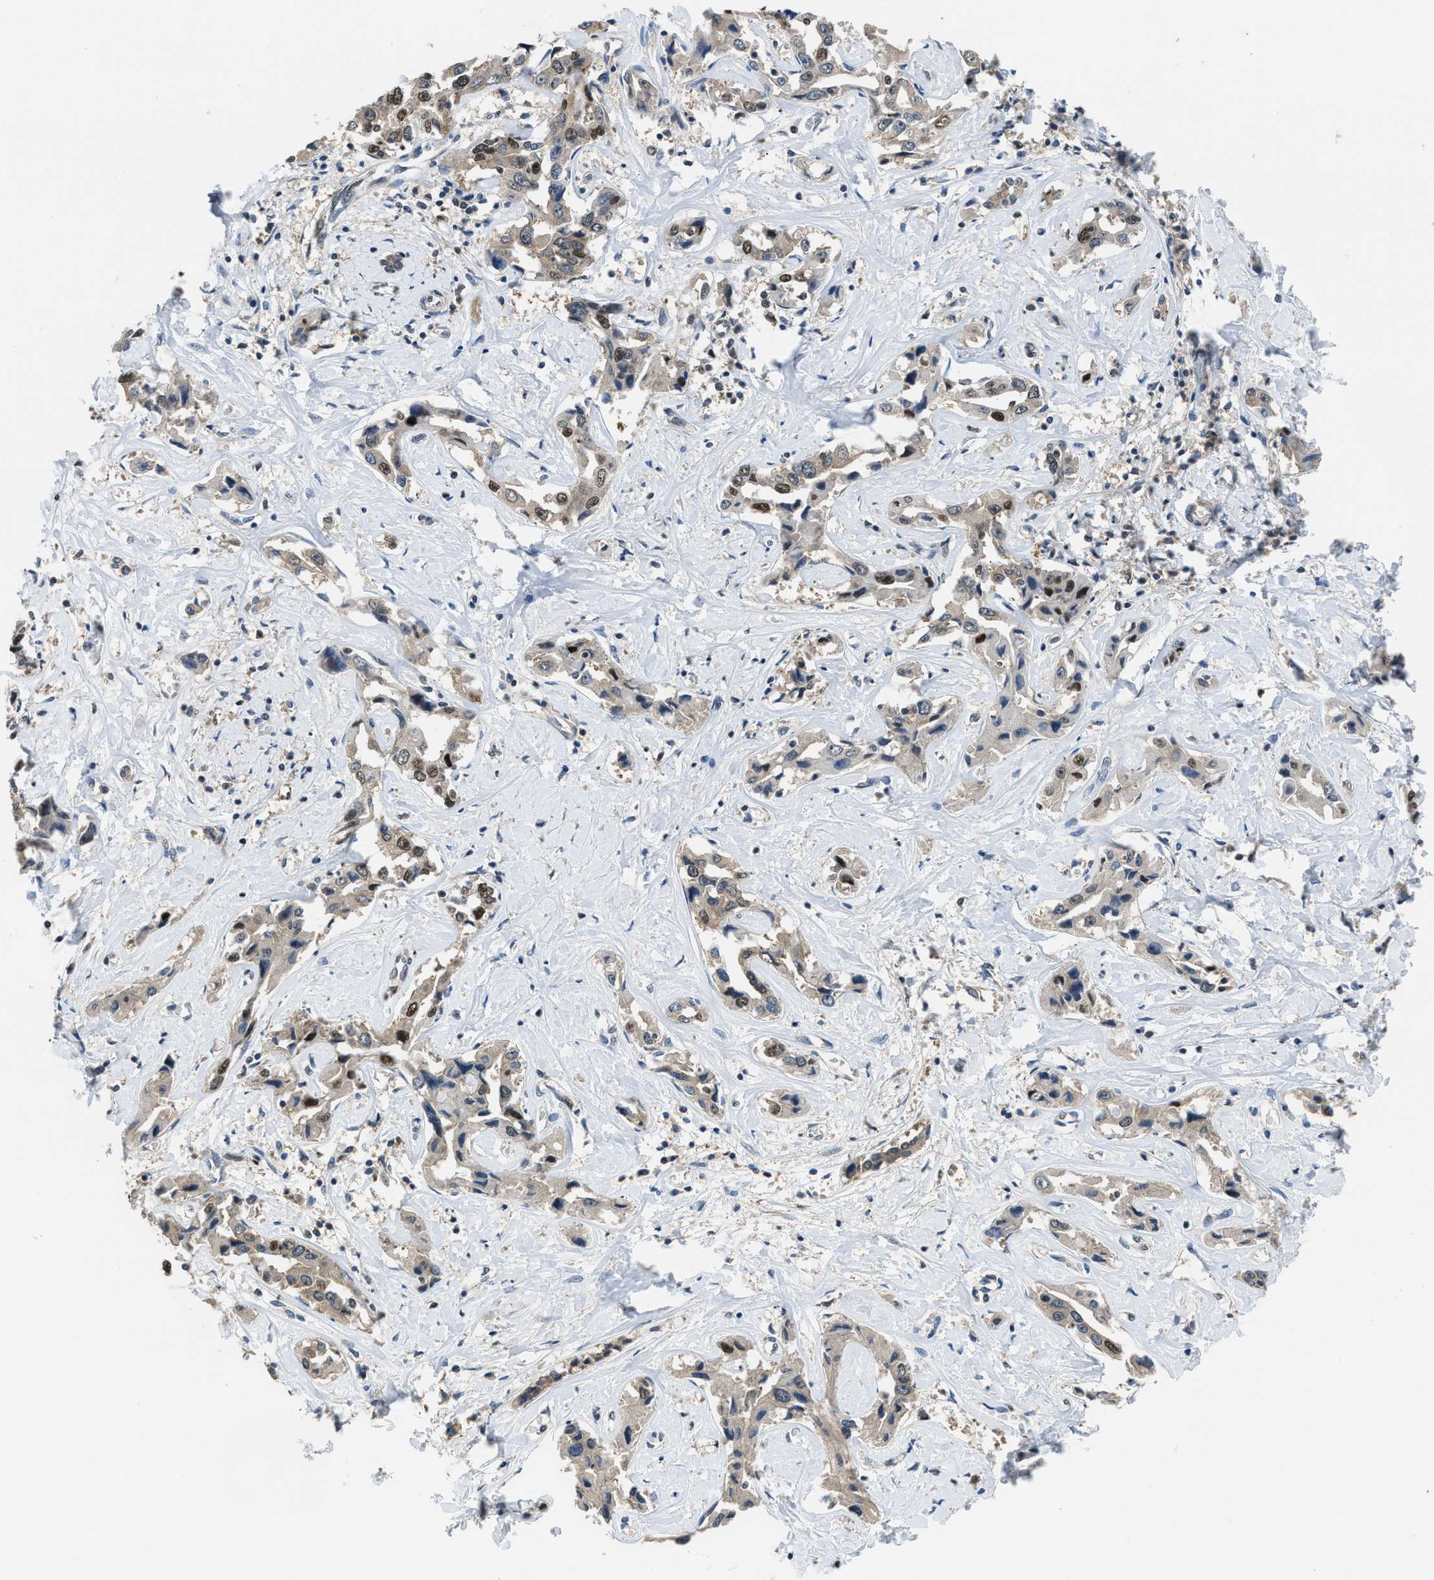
{"staining": {"intensity": "moderate", "quantity": "<25%", "location": "nuclear"}, "tissue": "liver cancer", "cell_type": "Tumor cells", "image_type": "cancer", "snomed": [{"axis": "morphology", "description": "Cholangiocarcinoma"}, {"axis": "topography", "description": "Liver"}], "caption": "A histopathology image showing moderate nuclear expression in about <25% of tumor cells in liver cholangiocarcinoma, as visualized by brown immunohistochemical staining.", "gene": "ALX1", "patient": {"sex": "female", "age": 38}}